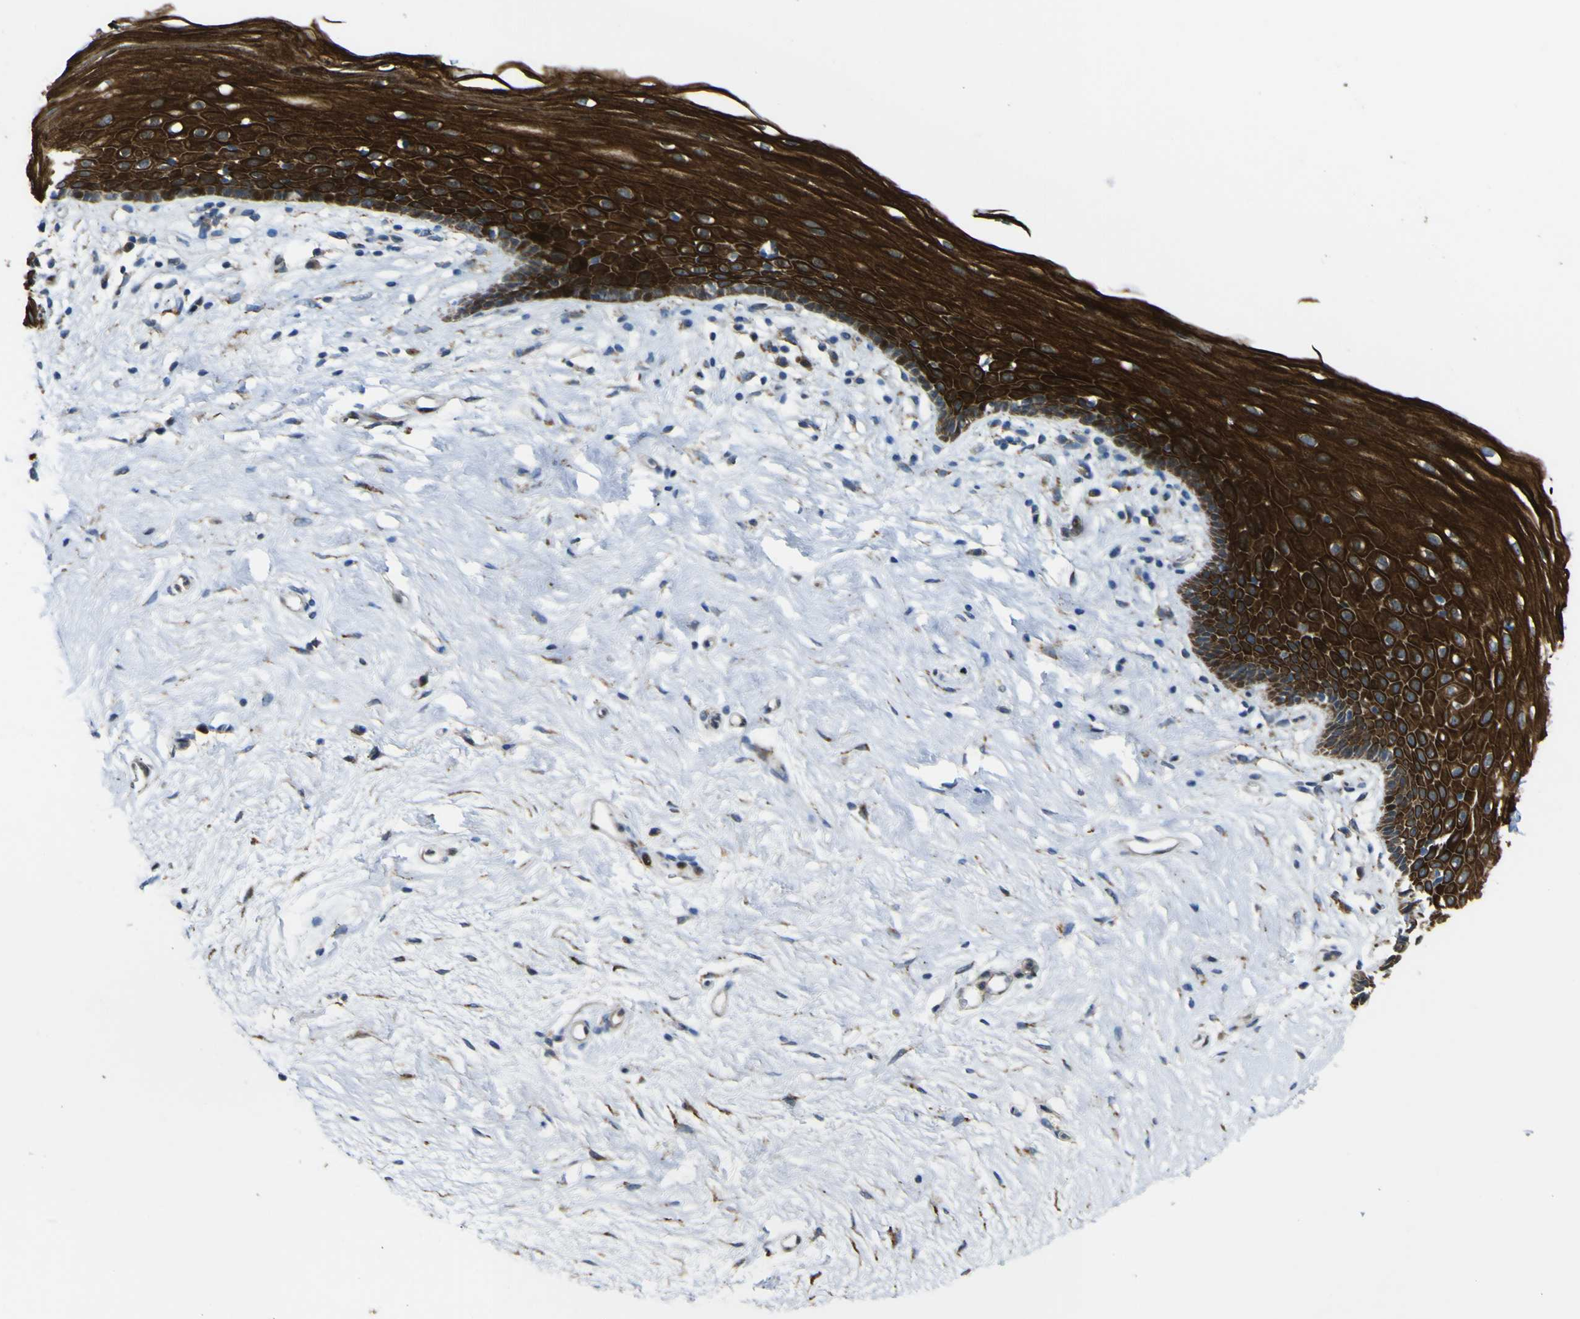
{"staining": {"intensity": "strong", "quantity": ">75%", "location": "cytoplasmic/membranous"}, "tissue": "vagina", "cell_type": "Squamous epithelial cells", "image_type": "normal", "snomed": [{"axis": "morphology", "description": "Normal tissue, NOS"}, {"axis": "topography", "description": "Vagina"}], "caption": "Vagina was stained to show a protein in brown. There is high levels of strong cytoplasmic/membranous positivity in approximately >75% of squamous epithelial cells.", "gene": "LBHD1", "patient": {"sex": "female", "age": 44}}